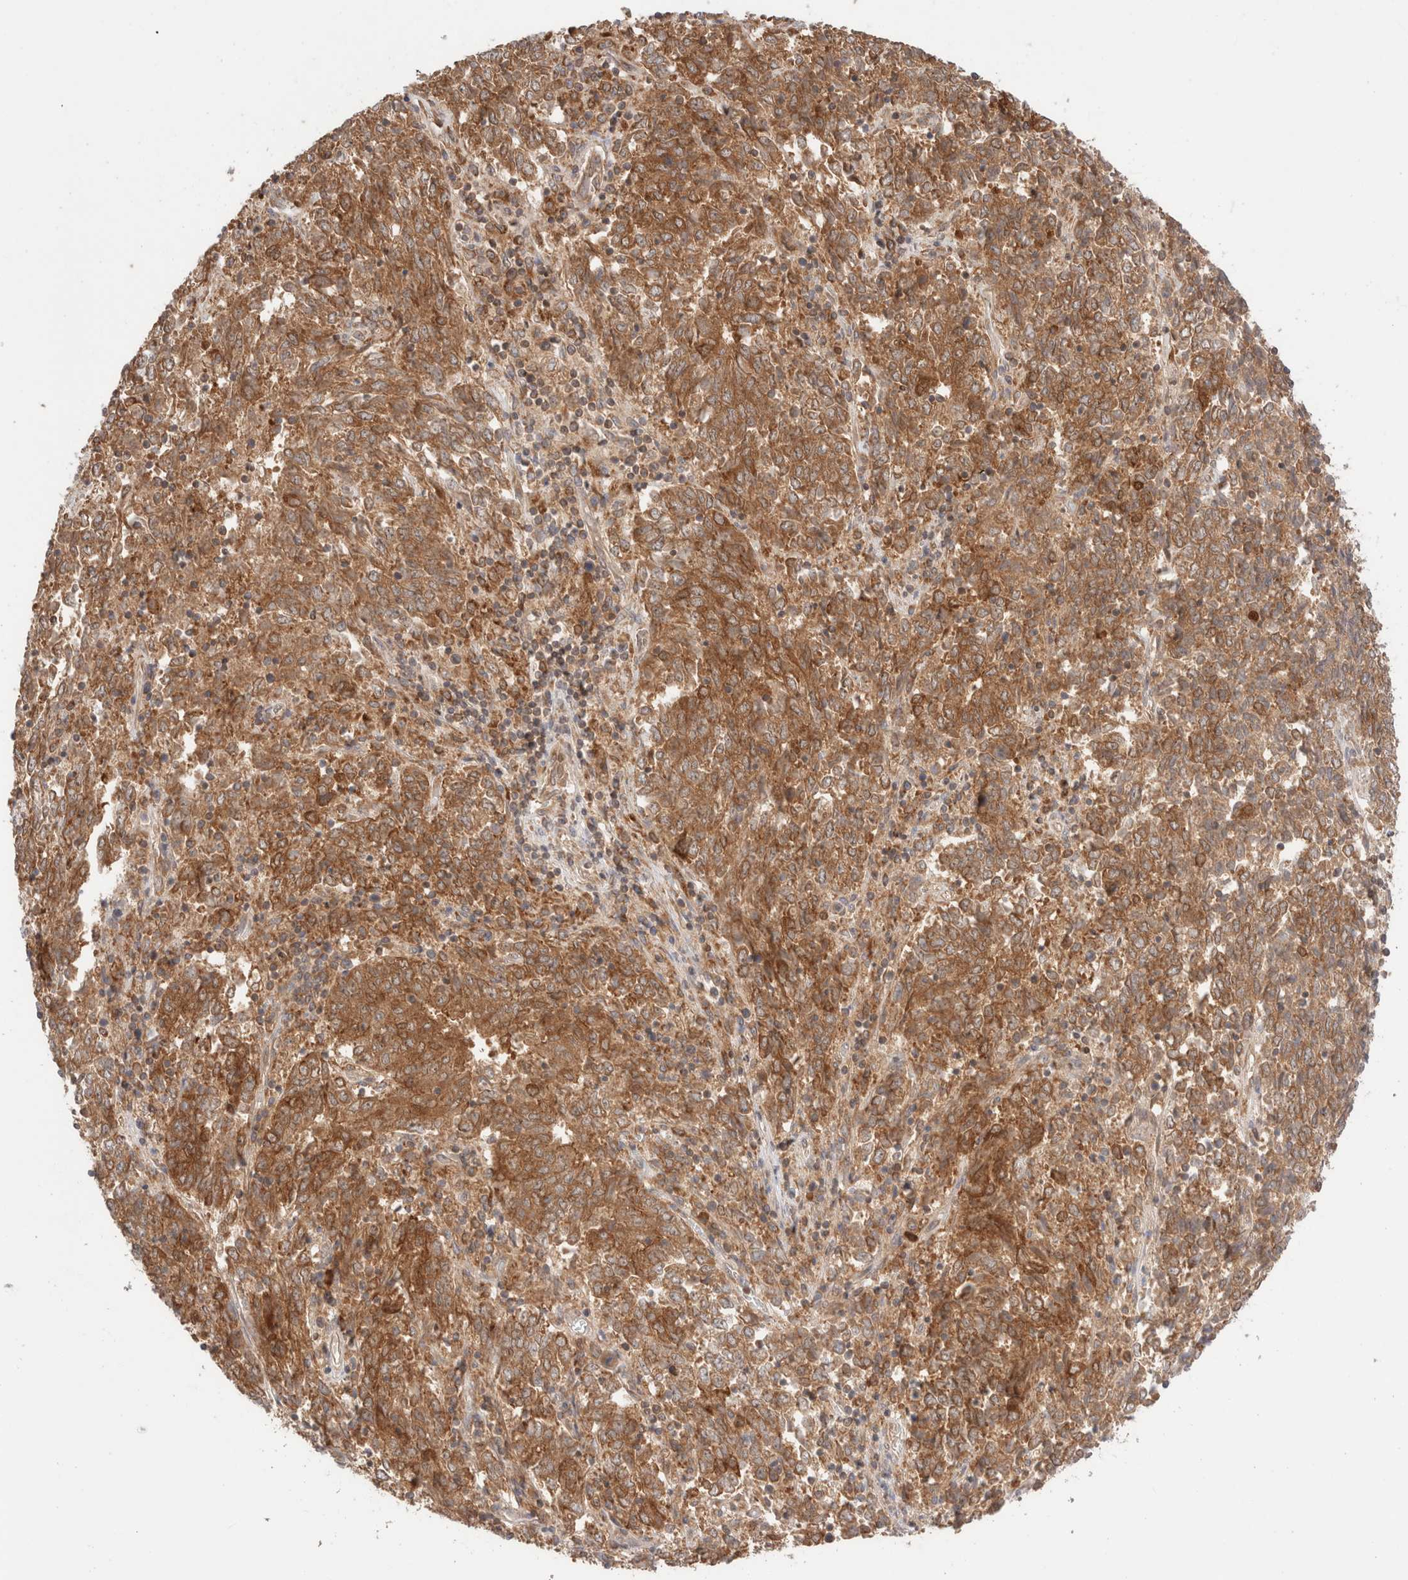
{"staining": {"intensity": "moderate", "quantity": ">75%", "location": "cytoplasmic/membranous"}, "tissue": "endometrial cancer", "cell_type": "Tumor cells", "image_type": "cancer", "snomed": [{"axis": "morphology", "description": "Adenocarcinoma, NOS"}, {"axis": "topography", "description": "Endometrium"}], "caption": "Immunohistochemical staining of adenocarcinoma (endometrial) displays moderate cytoplasmic/membranous protein expression in approximately >75% of tumor cells.", "gene": "XKR4", "patient": {"sex": "female", "age": 80}}